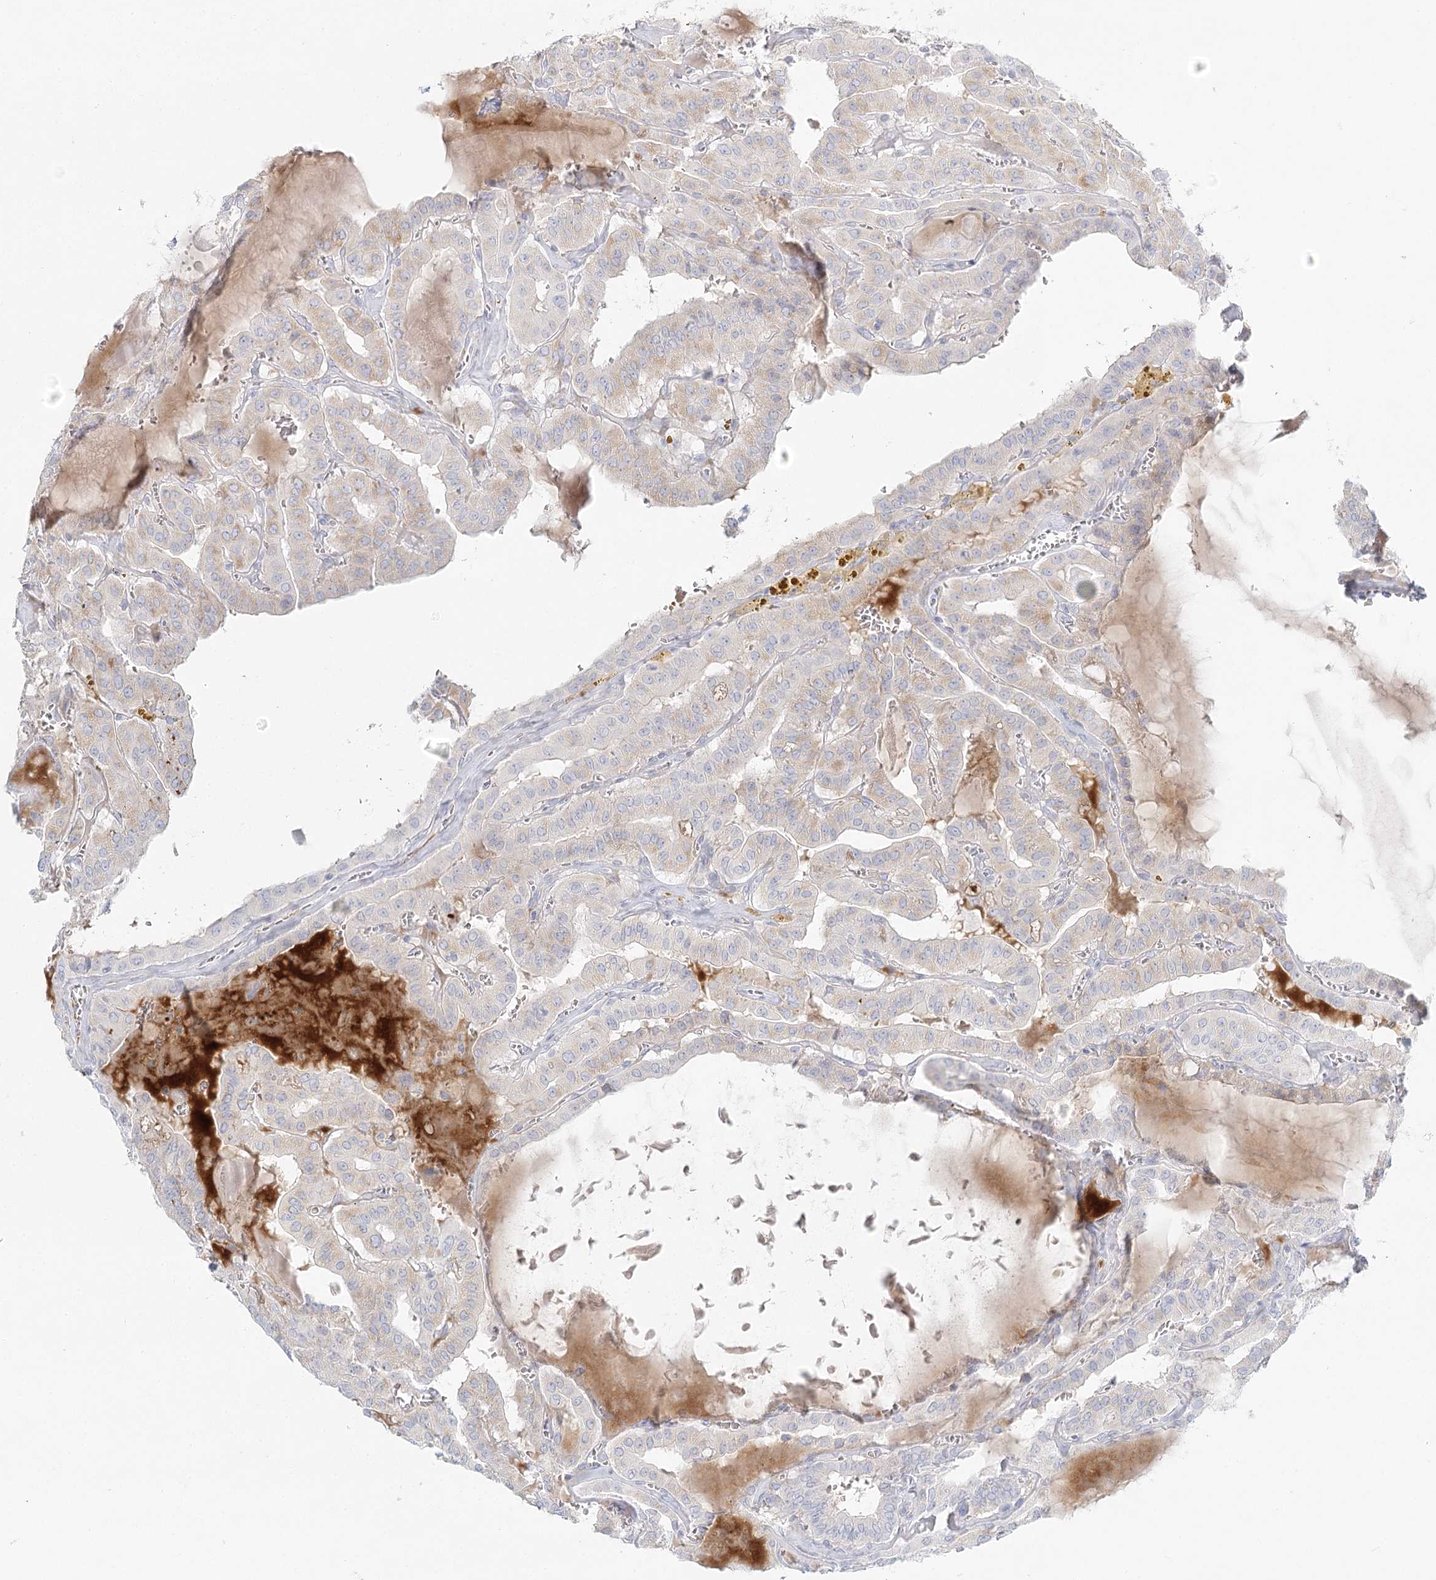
{"staining": {"intensity": "weak", "quantity": "<25%", "location": "cytoplasmic/membranous"}, "tissue": "thyroid cancer", "cell_type": "Tumor cells", "image_type": "cancer", "snomed": [{"axis": "morphology", "description": "Papillary adenocarcinoma, NOS"}, {"axis": "topography", "description": "Thyroid gland"}], "caption": "Immunohistochemistry (IHC) of thyroid papillary adenocarcinoma shows no staining in tumor cells.", "gene": "DMGDH", "patient": {"sex": "male", "age": 52}}